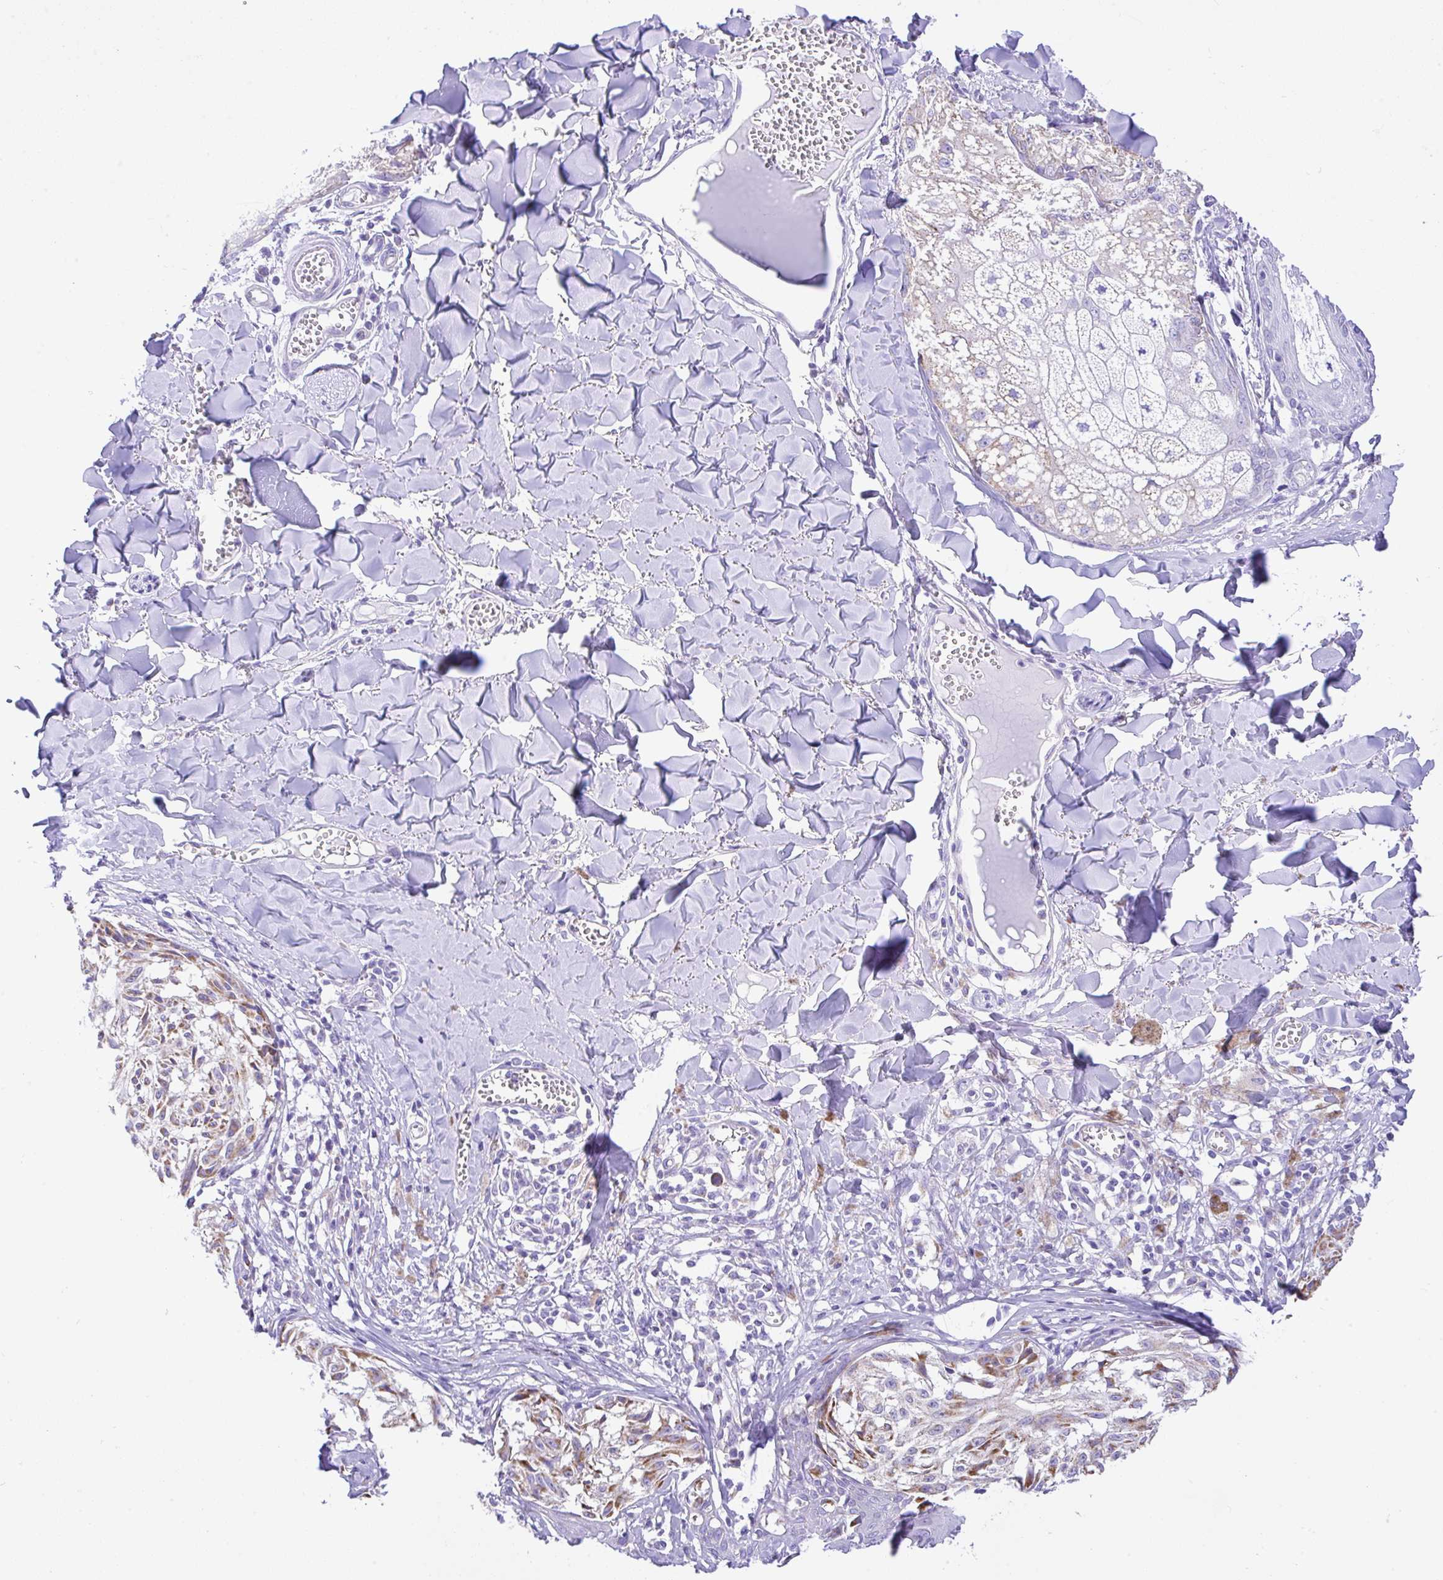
{"staining": {"intensity": "moderate", "quantity": "25%-75%", "location": "cytoplasmic/membranous"}, "tissue": "melanoma", "cell_type": "Tumor cells", "image_type": "cancer", "snomed": [{"axis": "morphology", "description": "Malignant melanoma, NOS"}, {"axis": "topography", "description": "Skin"}], "caption": "Brown immunohistochemical staining in melanoma exhibits moderate cytoplasmic/membranous staining in about 25%-75% of tumor cells.", "gene": "SLC13A1", "patient": {"sex": "female", "age": 43}}